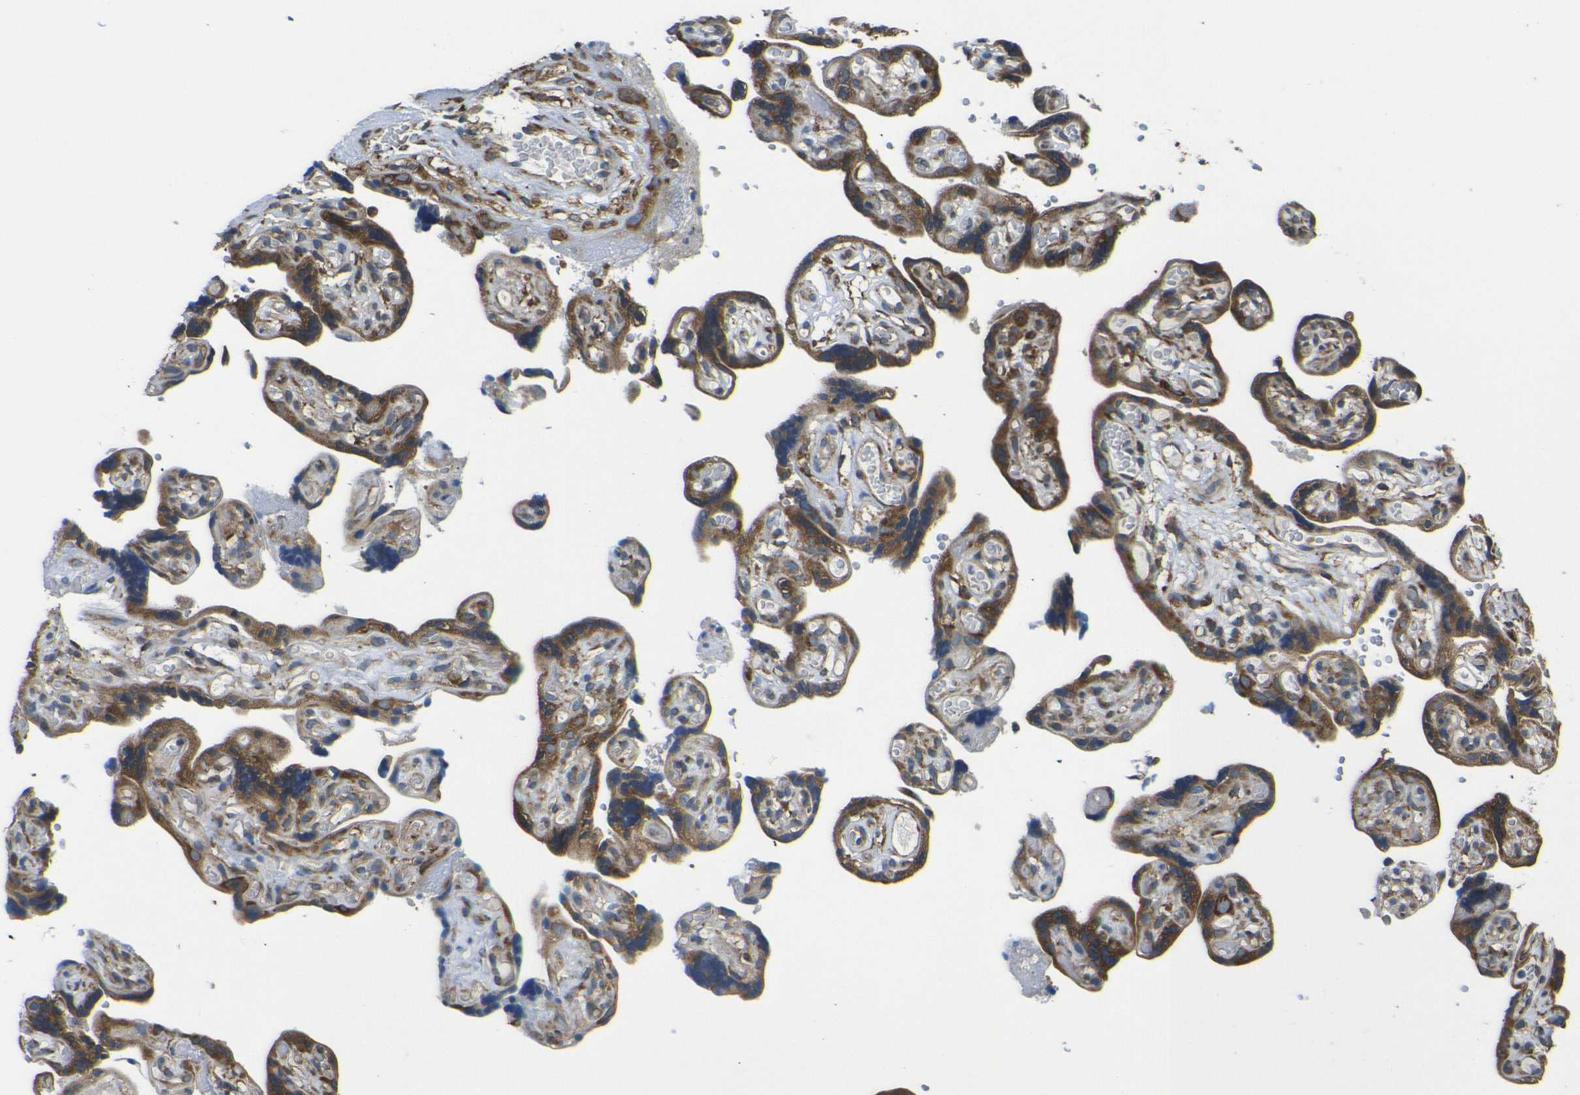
{"staining": {"intensity": "moderate", "quantity": ">75%", "location": "cytoplasmic/membranous"}, "tissue": "placenta", "cell_type": "Decidual cells", "image_type": "normal", "snomed": [{"axis": "morphology", "description": "Normal tissue, NOS"}, {"axis": "topography", "description": "Placenta"}], "caption": "High-magnification brightfield microscopy of unremarkable placenta stained with DAB (brown) and counterstained with hematoxylin (blue). decidual cells exhibit moderate cytoplasmic/membranous expression is present in about>75% of cells.", "gene": "RPSA", "patient": {"sex": "female", "age": 30}}